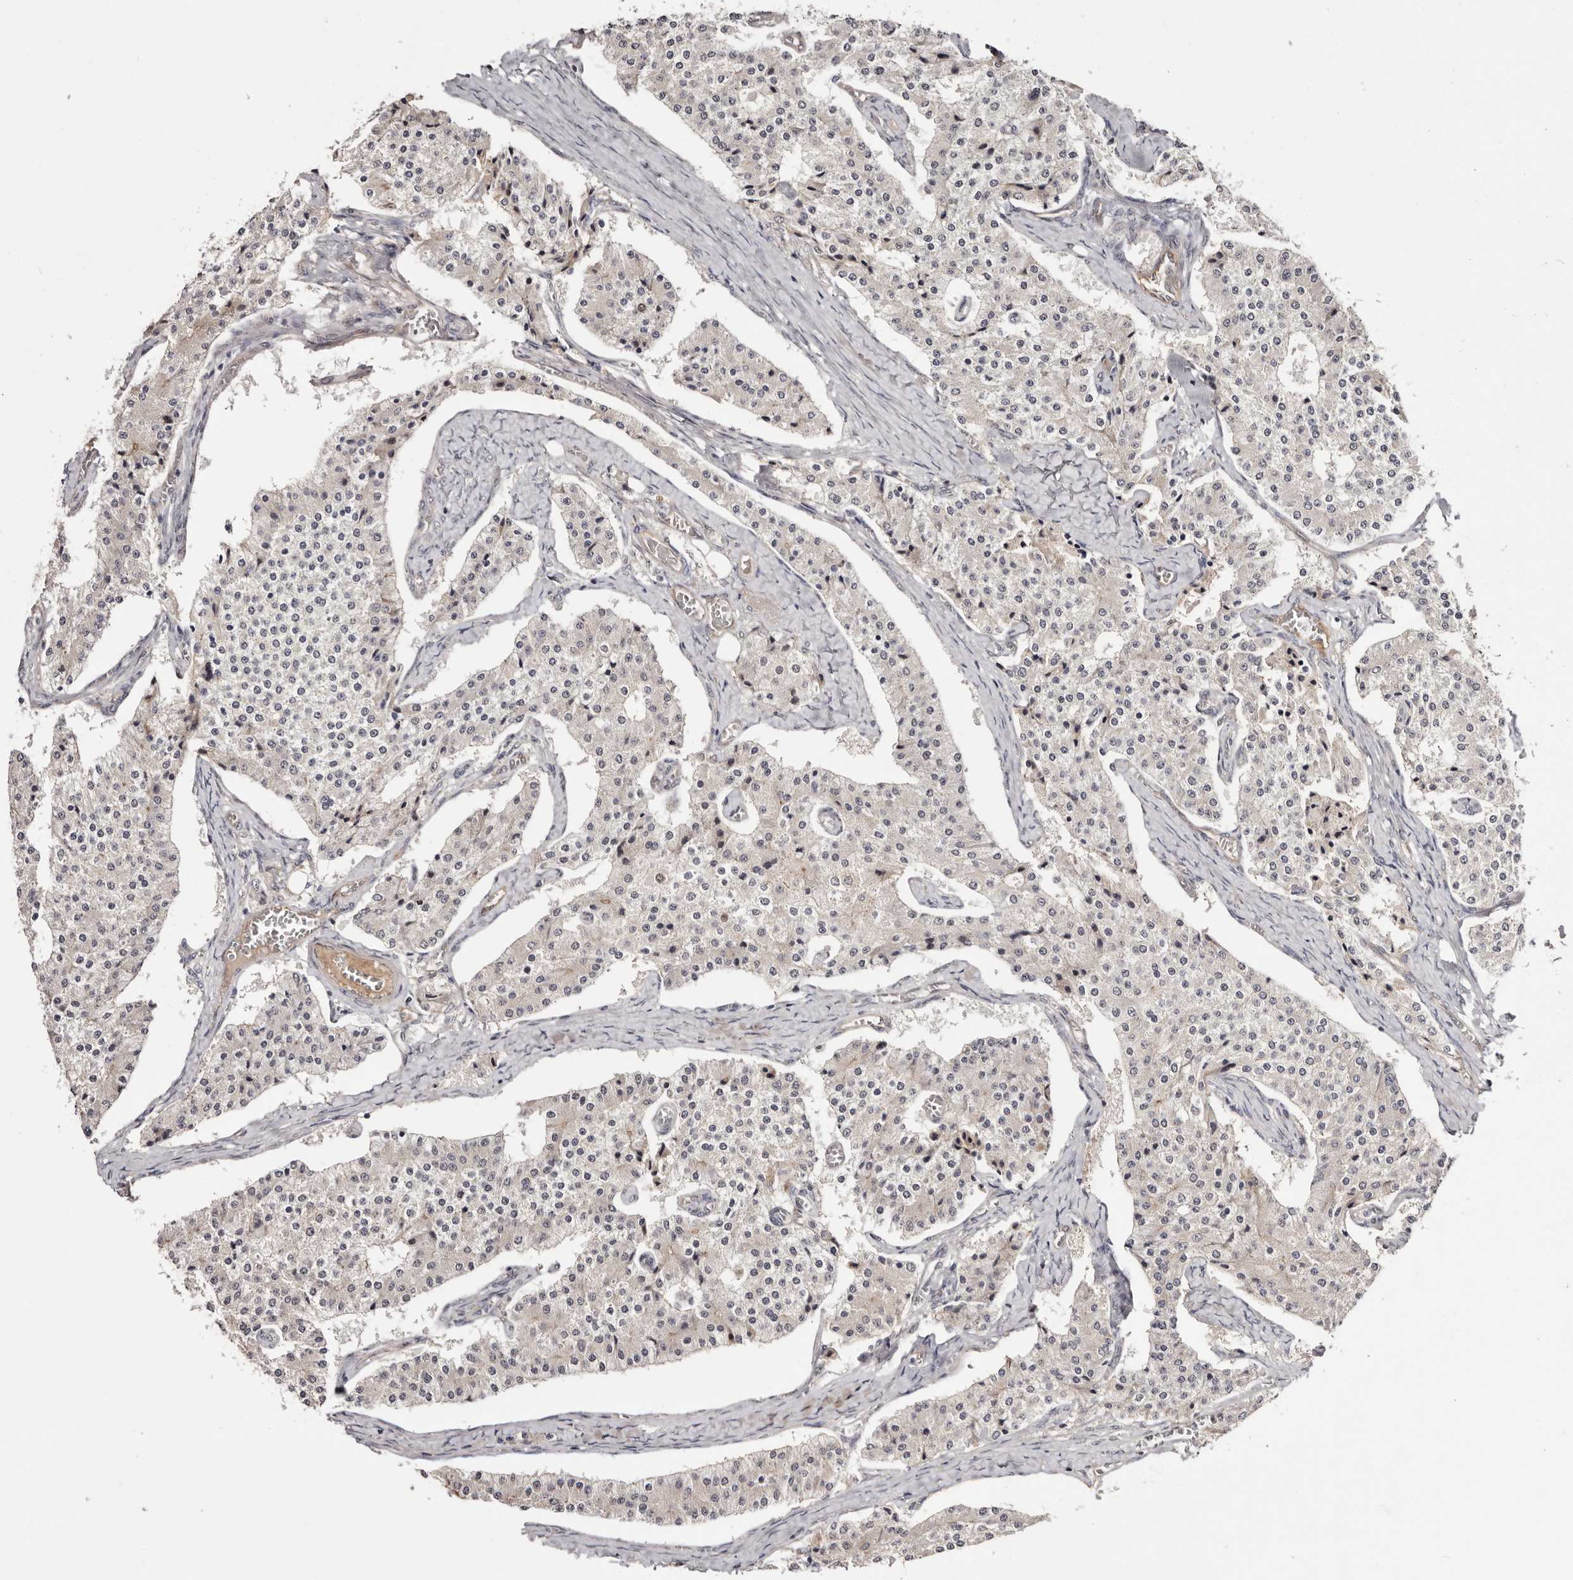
{"staining": {"intensity": "negative", "quantity": "none", "location": "none"}, "tissue": "carcinoid", "cell_type": "Tumor cells", "image_type": "cancer", "snomed": [{"axis": "morphology", "description": "Carcinoid, malignant, NOS"}, {"axis": "topography", "description": "Colon"}], "caption": "Human carcinoid (malignant) stained for a protein using IHC shows no staining in tumor cells.", "gene": "EGR3", "patient": {"sex": "female", "age": 52}}